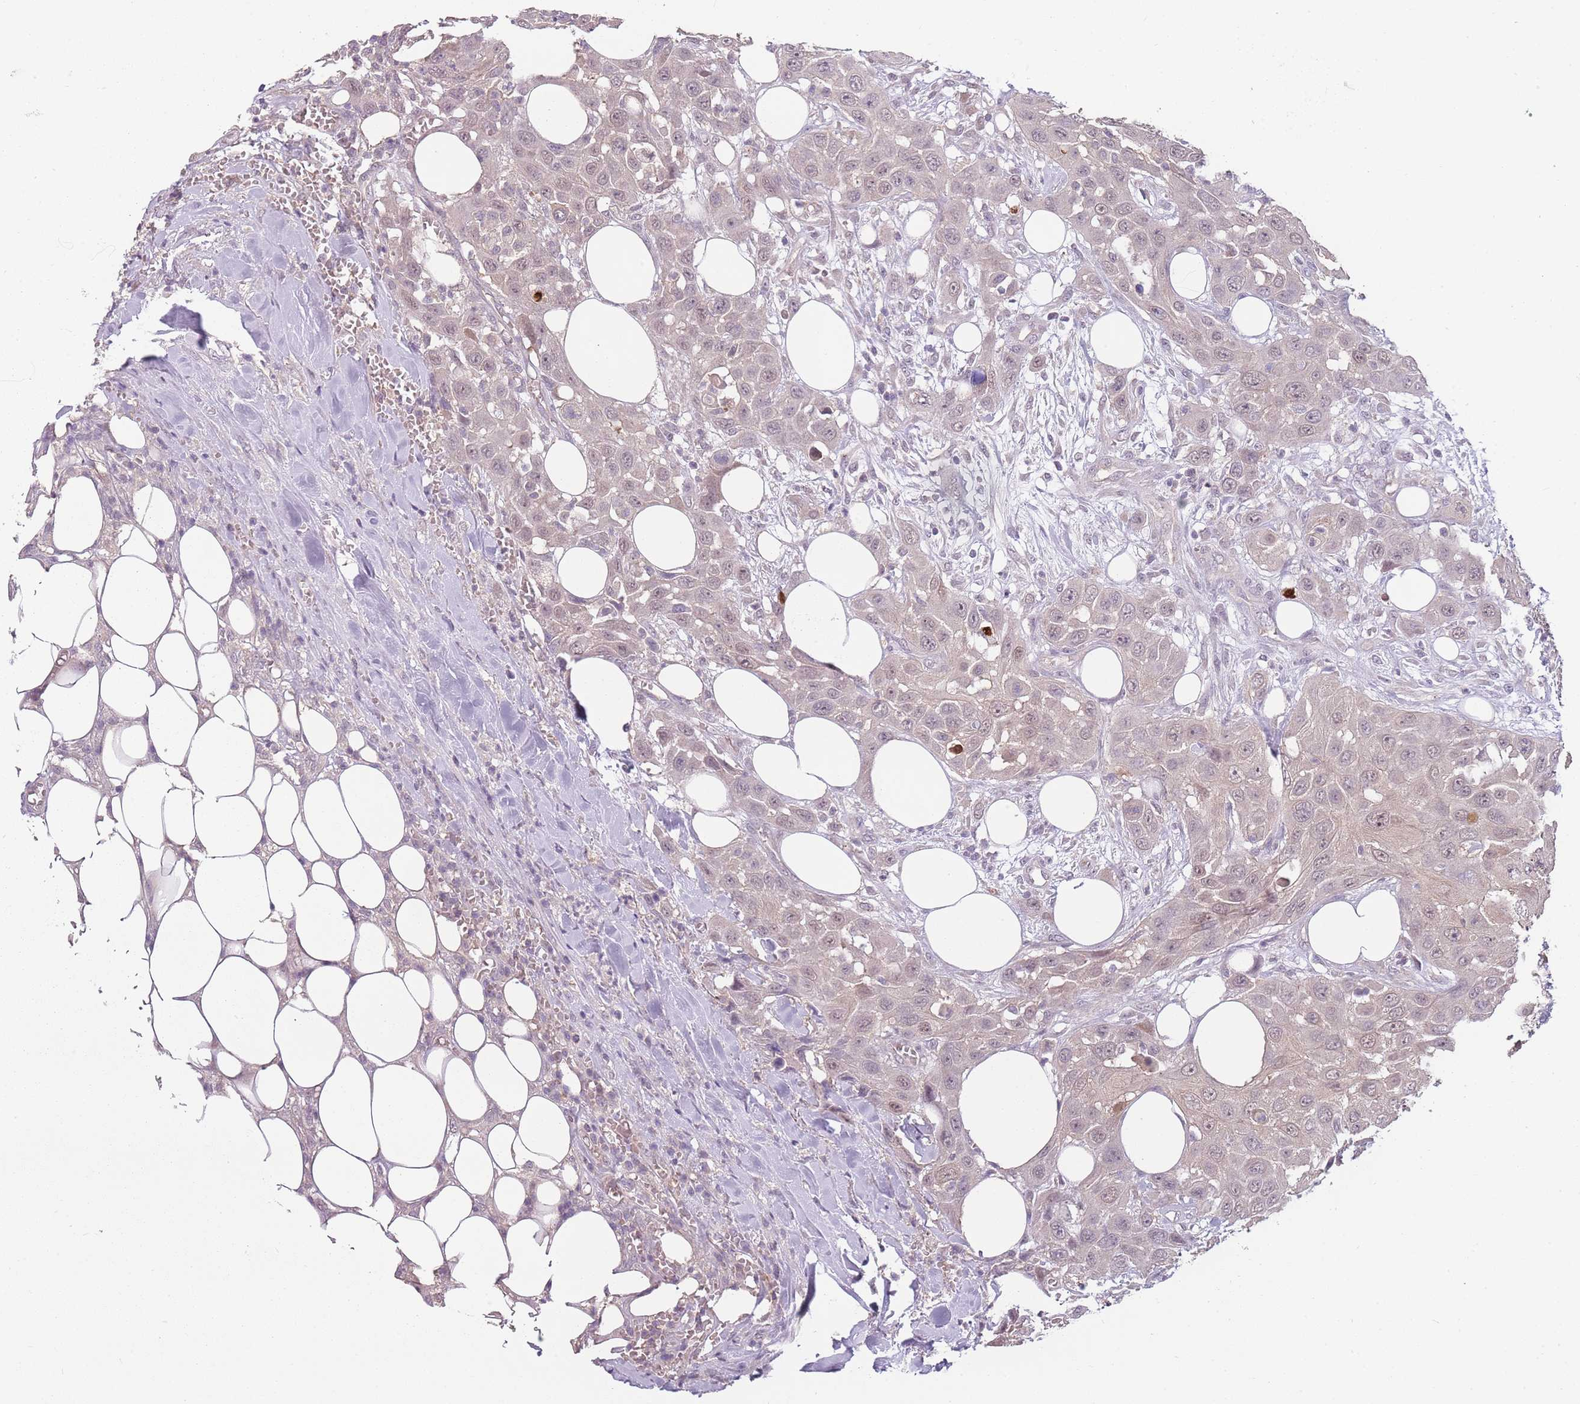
{"staining": {"intensity": "weak", "quantity": "25%-75%", "location": "cytoplasmic/membranous,nuclear"}, "tissue": "head and neck cancer", "cell_type": "Tumor cells", "image_type": "cancer", "snomed": [{"axis": "morphology", "description": "Squamous cell carcinoma, NOS"}, {"axis": "topography", "description": "Head-Neck"}], "caption": "DAB immunohistochemical staining of squamous cell carcinoma (head and neck) exhibits weak cytoplasmic/membranous and nuclear protein expression in approximately 25%-75% of tumor cells.", "gene": "TEKT4", "patient": {"sex": "male", "age": 81}}